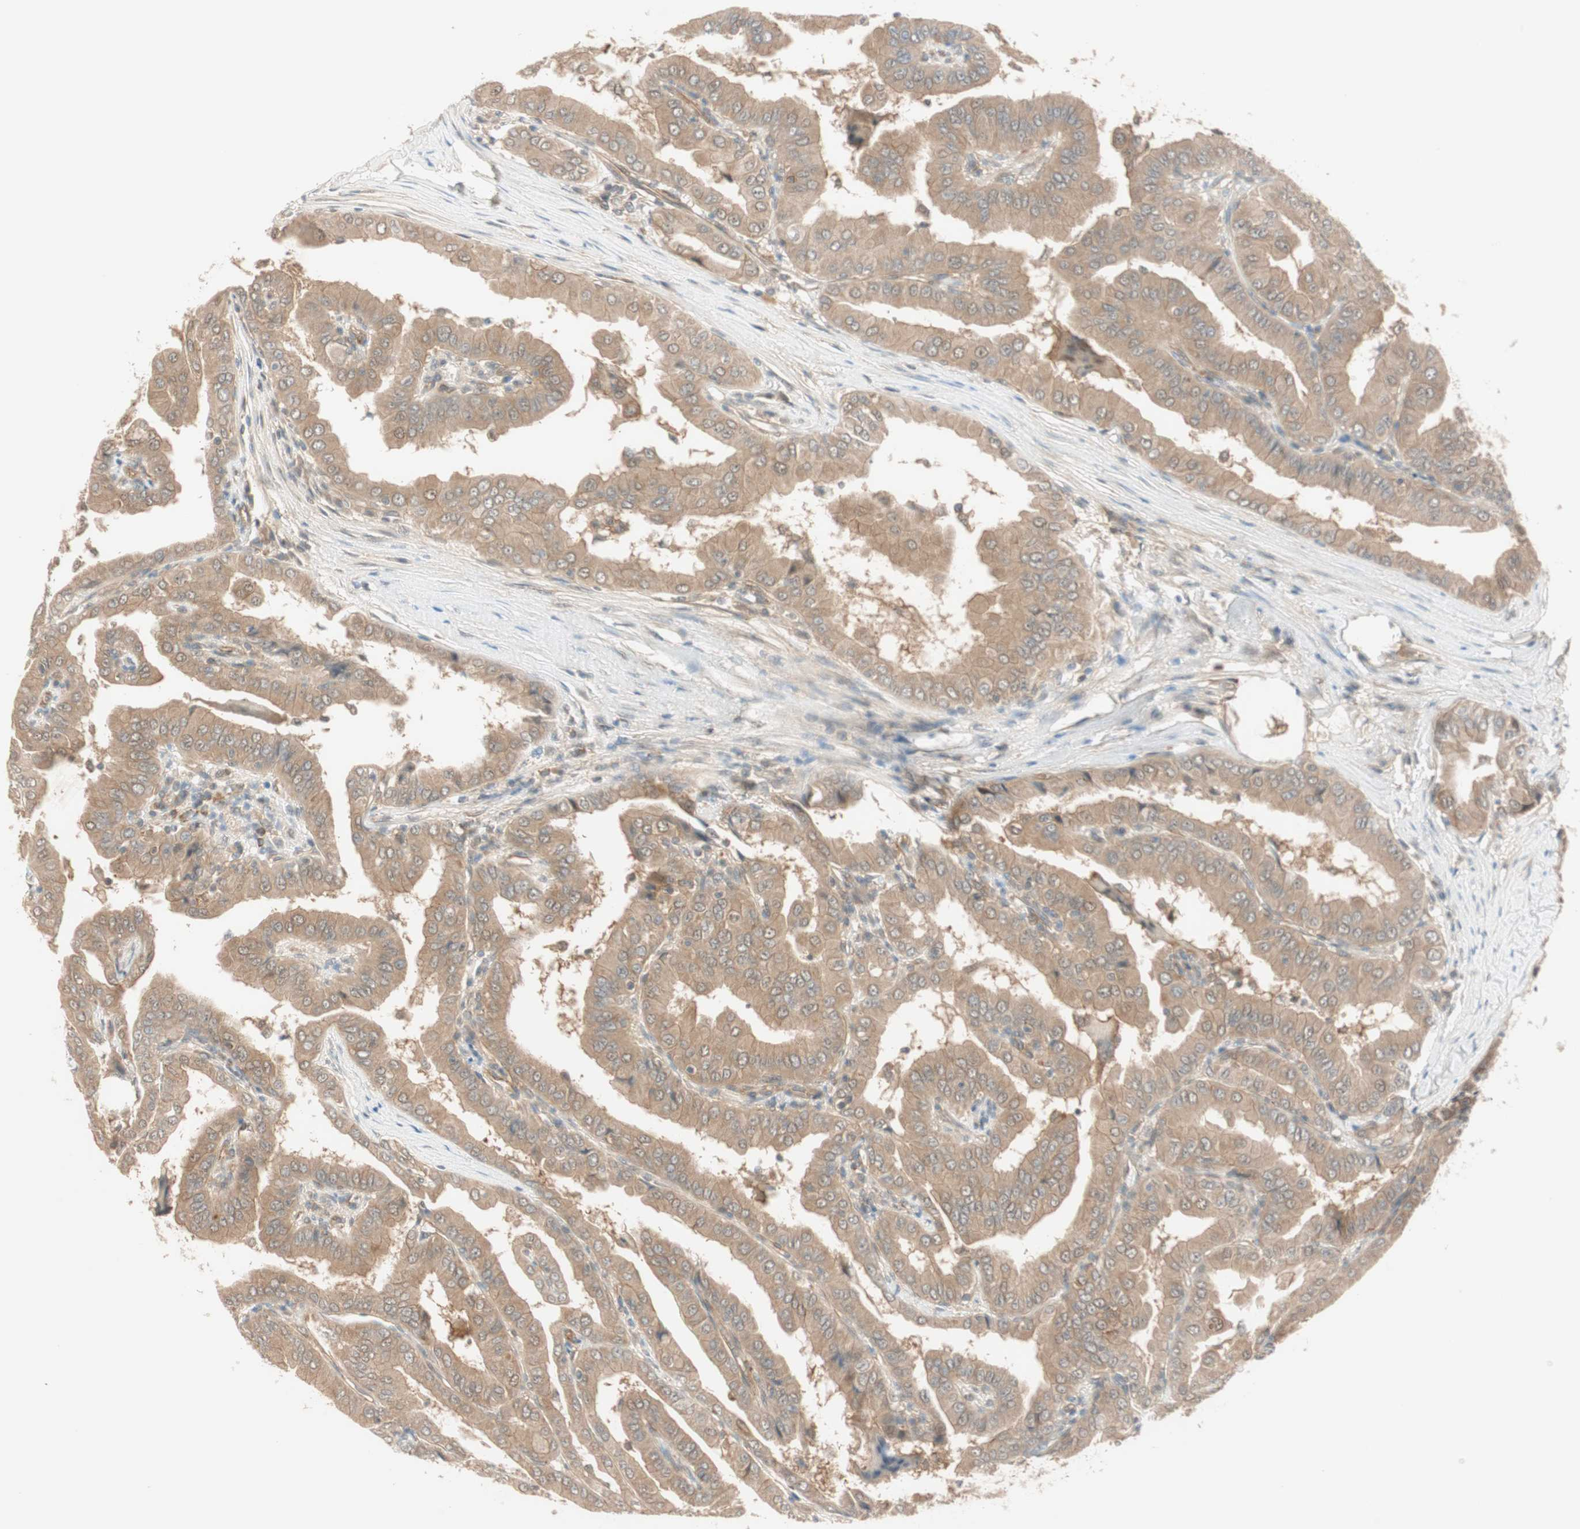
{"staining": {"intensity": "moderate", "quantity": ">75%", "location": "cytoplasmic/membranous"}, "tissue": "thyroid cancer", "cell_type": "Tumor cells", "image_type": "cancer", "snomed": [{"axis": "morphology", "description": "Papillary adenocarcinoma, NOS"}, {"axis": "topography", "description": "Thyroid gland"}], "caption": "An immunohistochemistry (IHC) photomicrograph of neoplastic tissue is shown. Protein staining in brown shows moderate cytoplasmic/membranous positivity in thyroid cancer (papillary adenocarcinoma) within tumor cells. (IHC, brightfield microscopy, high magnification).", "gene": "PSMD8", "patient": {"sex": "male", "age": 33}}